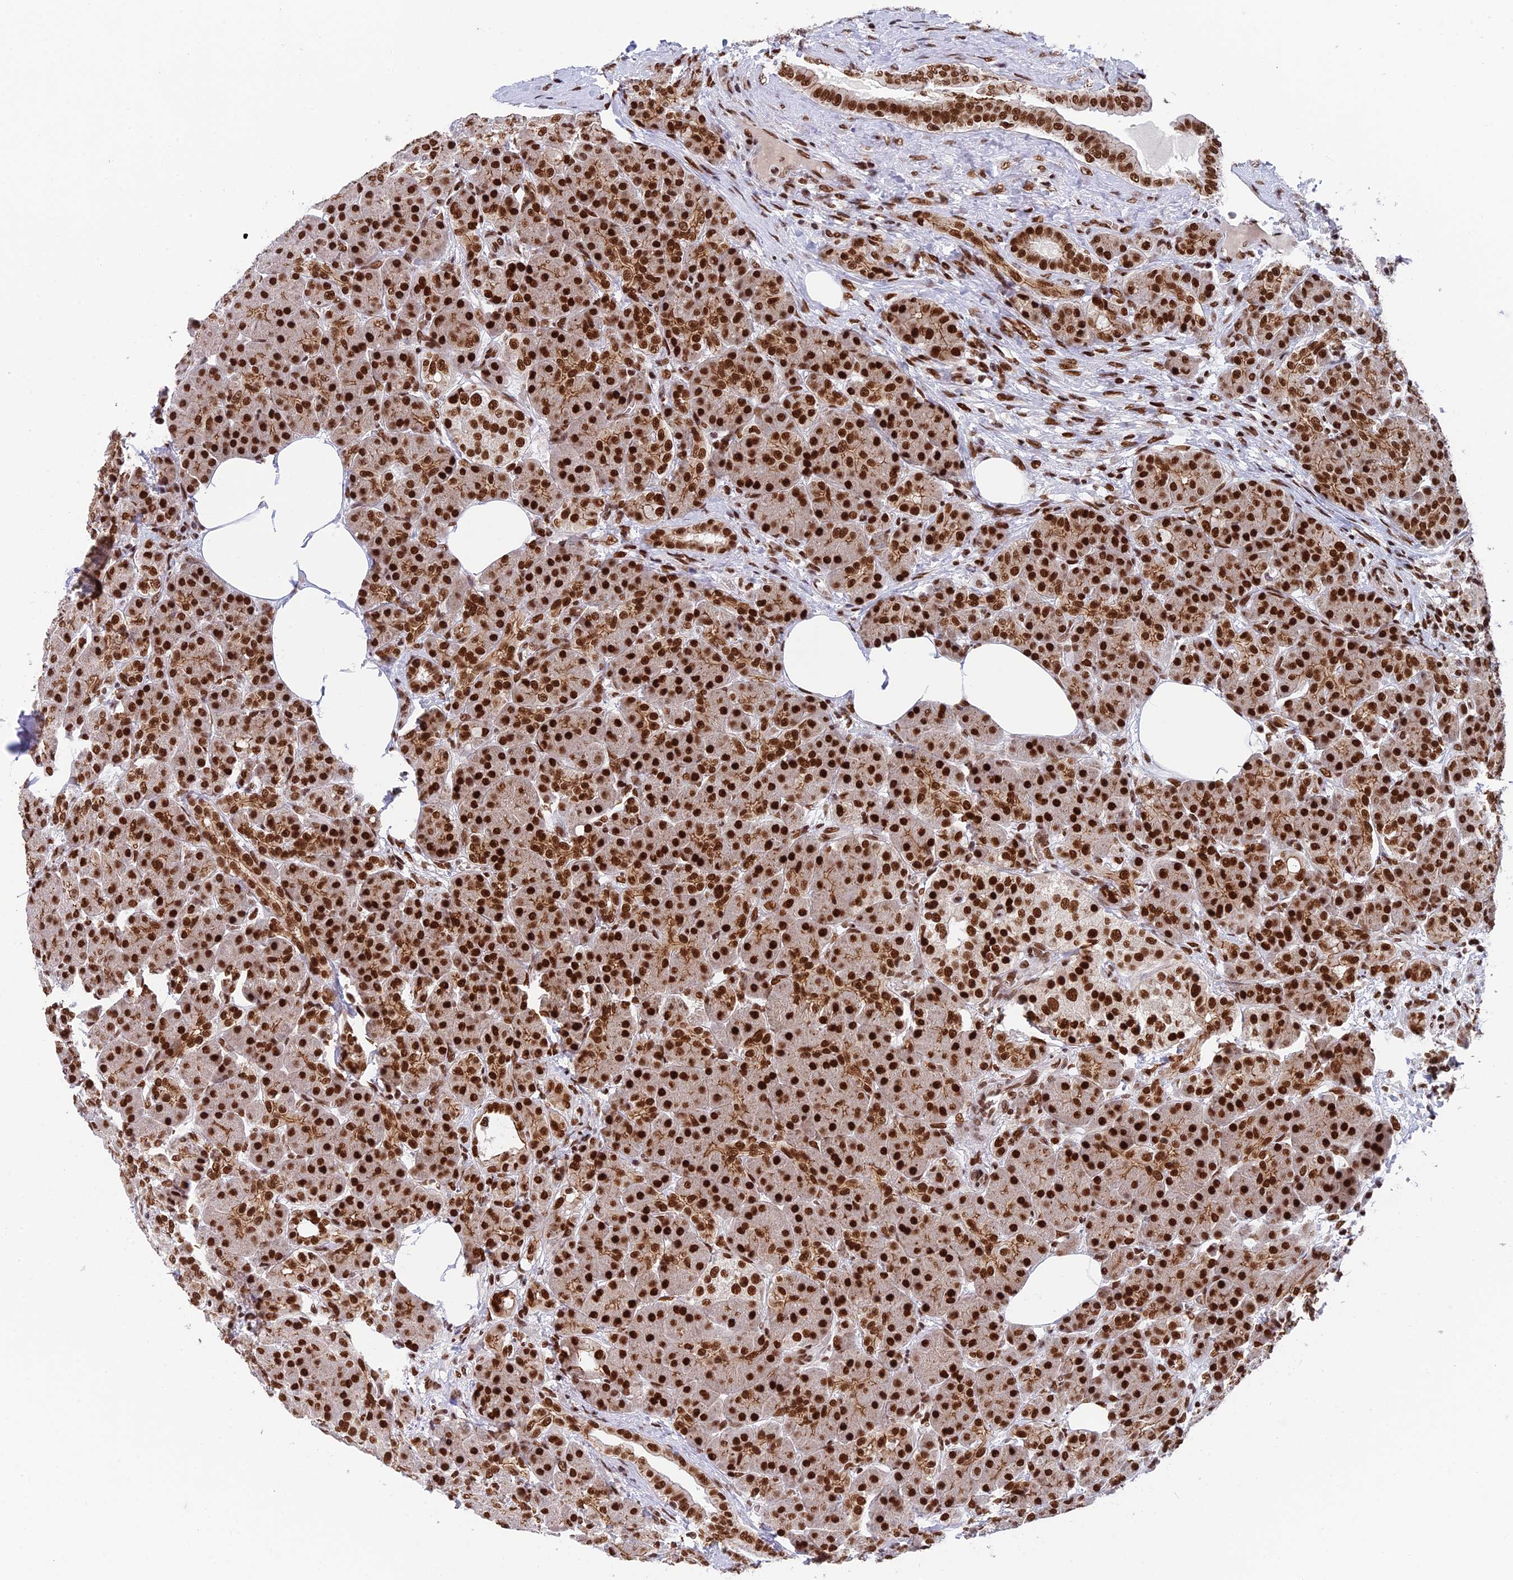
{"staining": {"intensity": "strong", "quantity": ">75%", "location": "nuclear"}, "tissue": "pancreas", "cell_type": "Exocrine glandular cells", "image_type": "normal", "snomed": [{"axis": "morphology", "description": "Normal tissue, NOS"}, {"axis": "topography", "description": "Pancreas"}], "caption": "Immunohistochemistry of normal pancreas exhibits high levels of strong nuclear positivity in about >75% of exocrine glandular cells.", "gene": "EEF1AKMT3", "patient": {"sex": "male", "age": 63}}